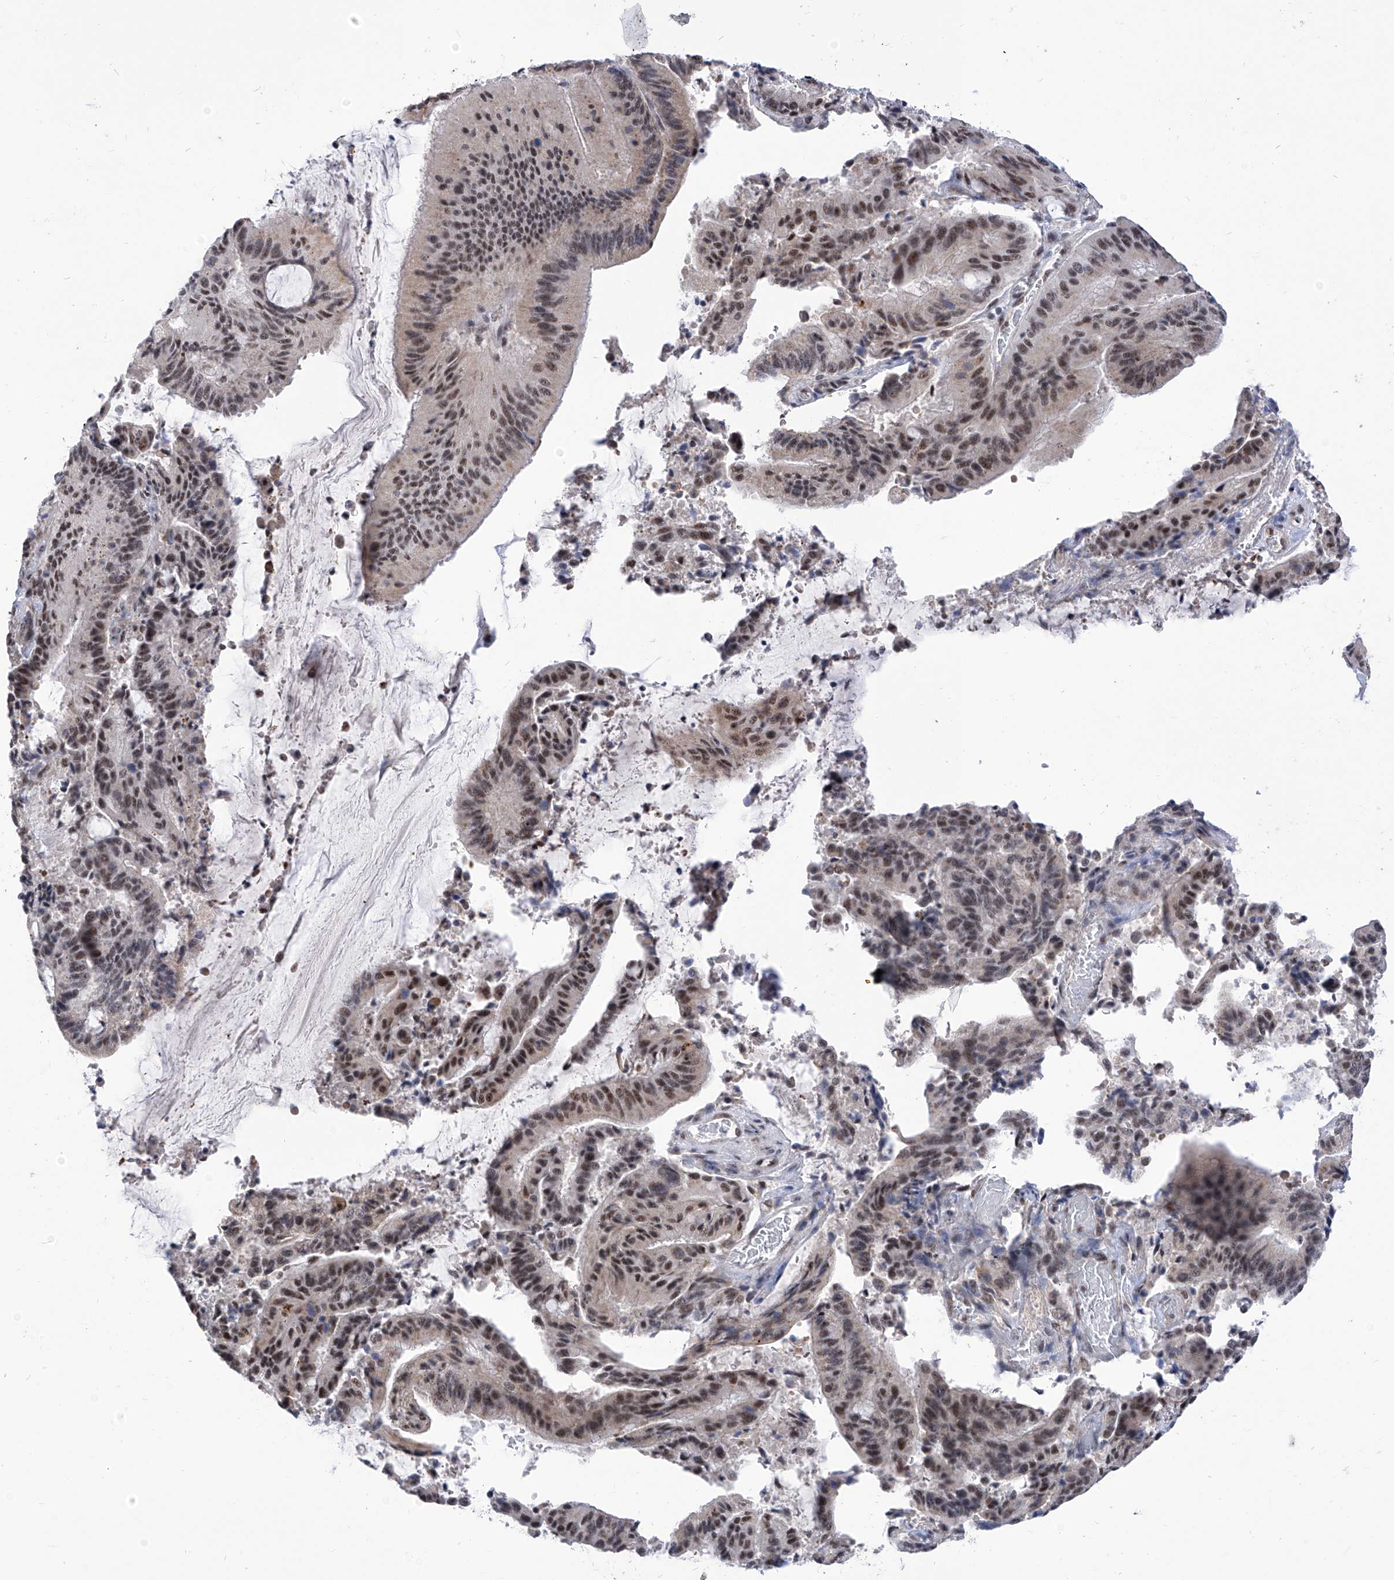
{"staining": {"intensity": "moderate", "quantity": ">75%", "location": "nuclear"}, "tissue": "liver cancer", "cell_type": "Tumor cells", "image_type": "cancer", "snomed": [{"axis": "morphology", "description": "Normal tissue, NOS"}, {"axis": "morphology", "description": "Cholangiocarcinoma"}, {"axis": "topography", "description": "Liver"}, {"axis": "topography", "description": "Peripheral nerve tissue"}], "caption": "The micrograph exhibits immunohistochemical staining of liver cancer. There is moderate nuclear positivity is identified in approximately >75% of tumor cells.", "gene": "SART1", "patient": {"sex": "female", "age": 73}}